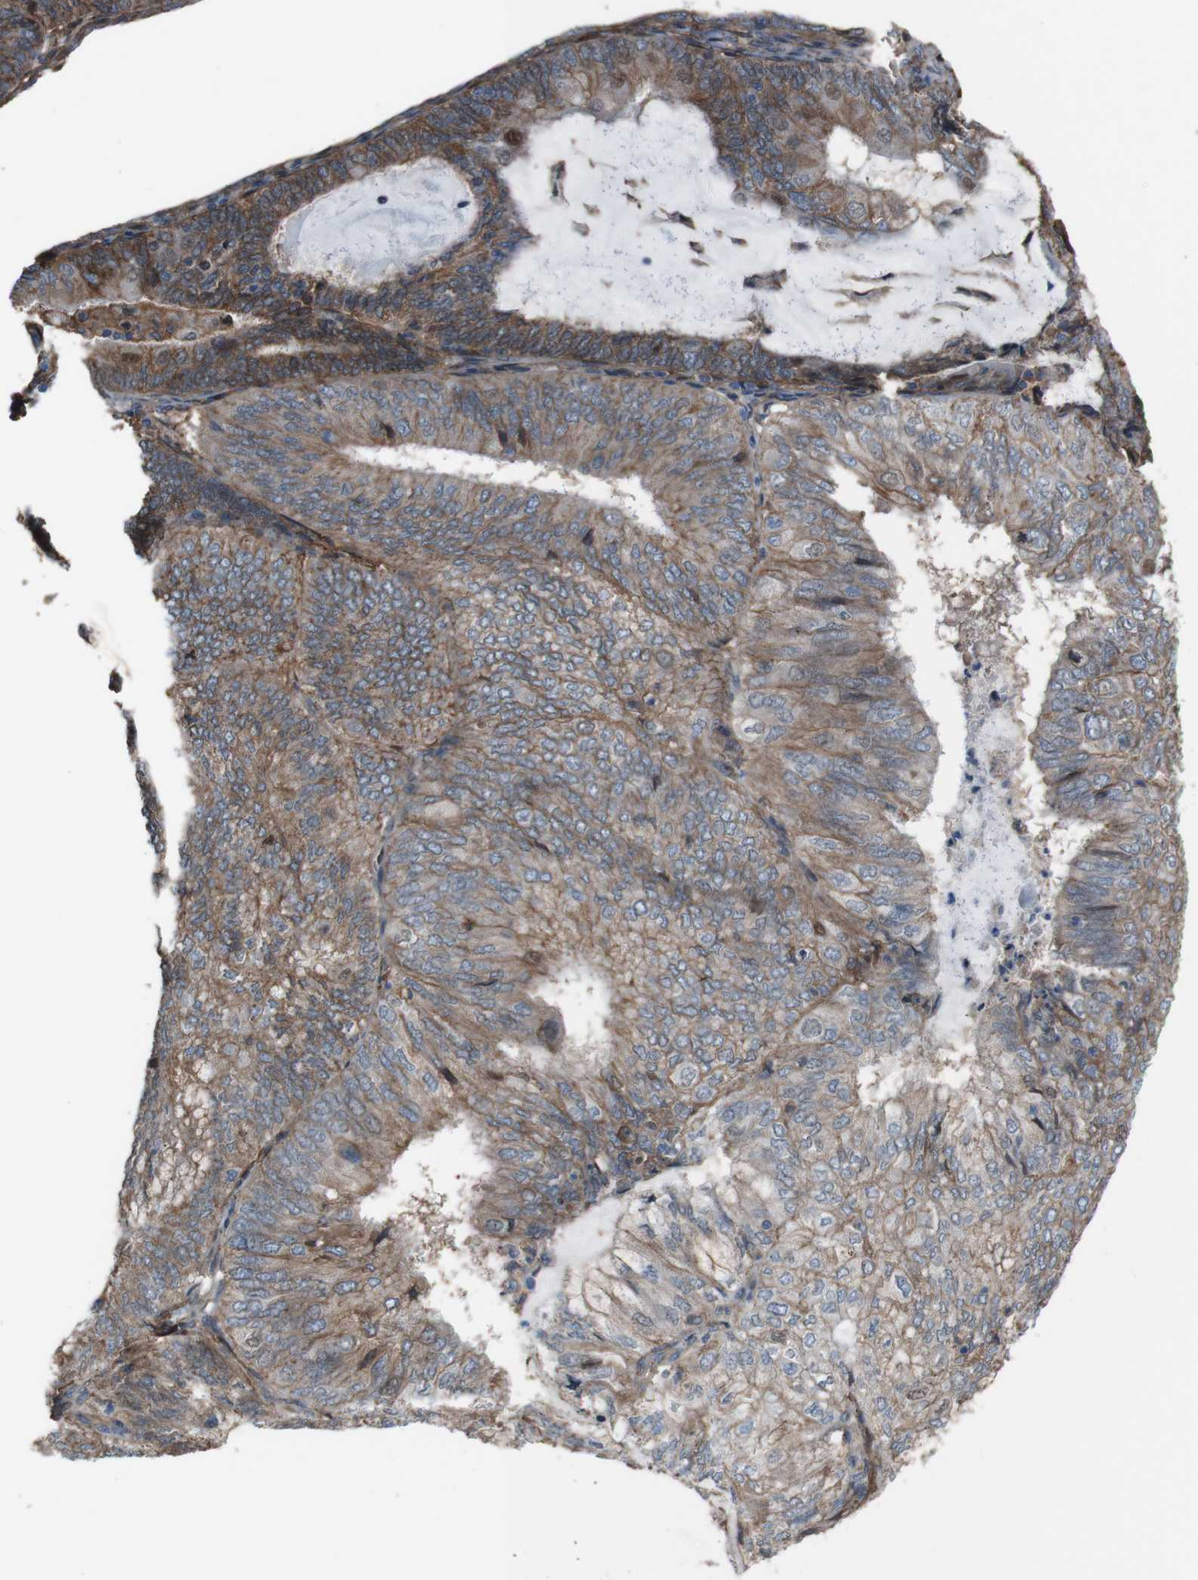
{"staining": {"intensity": "moderate", "quantity": ">75%", "location": "cytoplasmic/membranous"}, "tissue": "endometrial cancer", "cell_type": "Tumor cells", "image_type": "cancer", "snomed": [{"axis": "morphology", "description": "Adenocarcinoma, NOS"}, {"axis": "topography", "description": "Endometrium"}], "caption": "Tumor cells demonstrate moderate cytoplasmic/membranous expression in about >75% of cells in endometrial adenocarcinoma. The staining was performed using DAB (3,3'-diaminobenzidine) to visualize the protein expression in brown, while the nuclei were stained in blue with hematoxylin (Magnification: 20x).", "gene": "ATP2B1", "patient": {"sex": "female", "age": 81}}